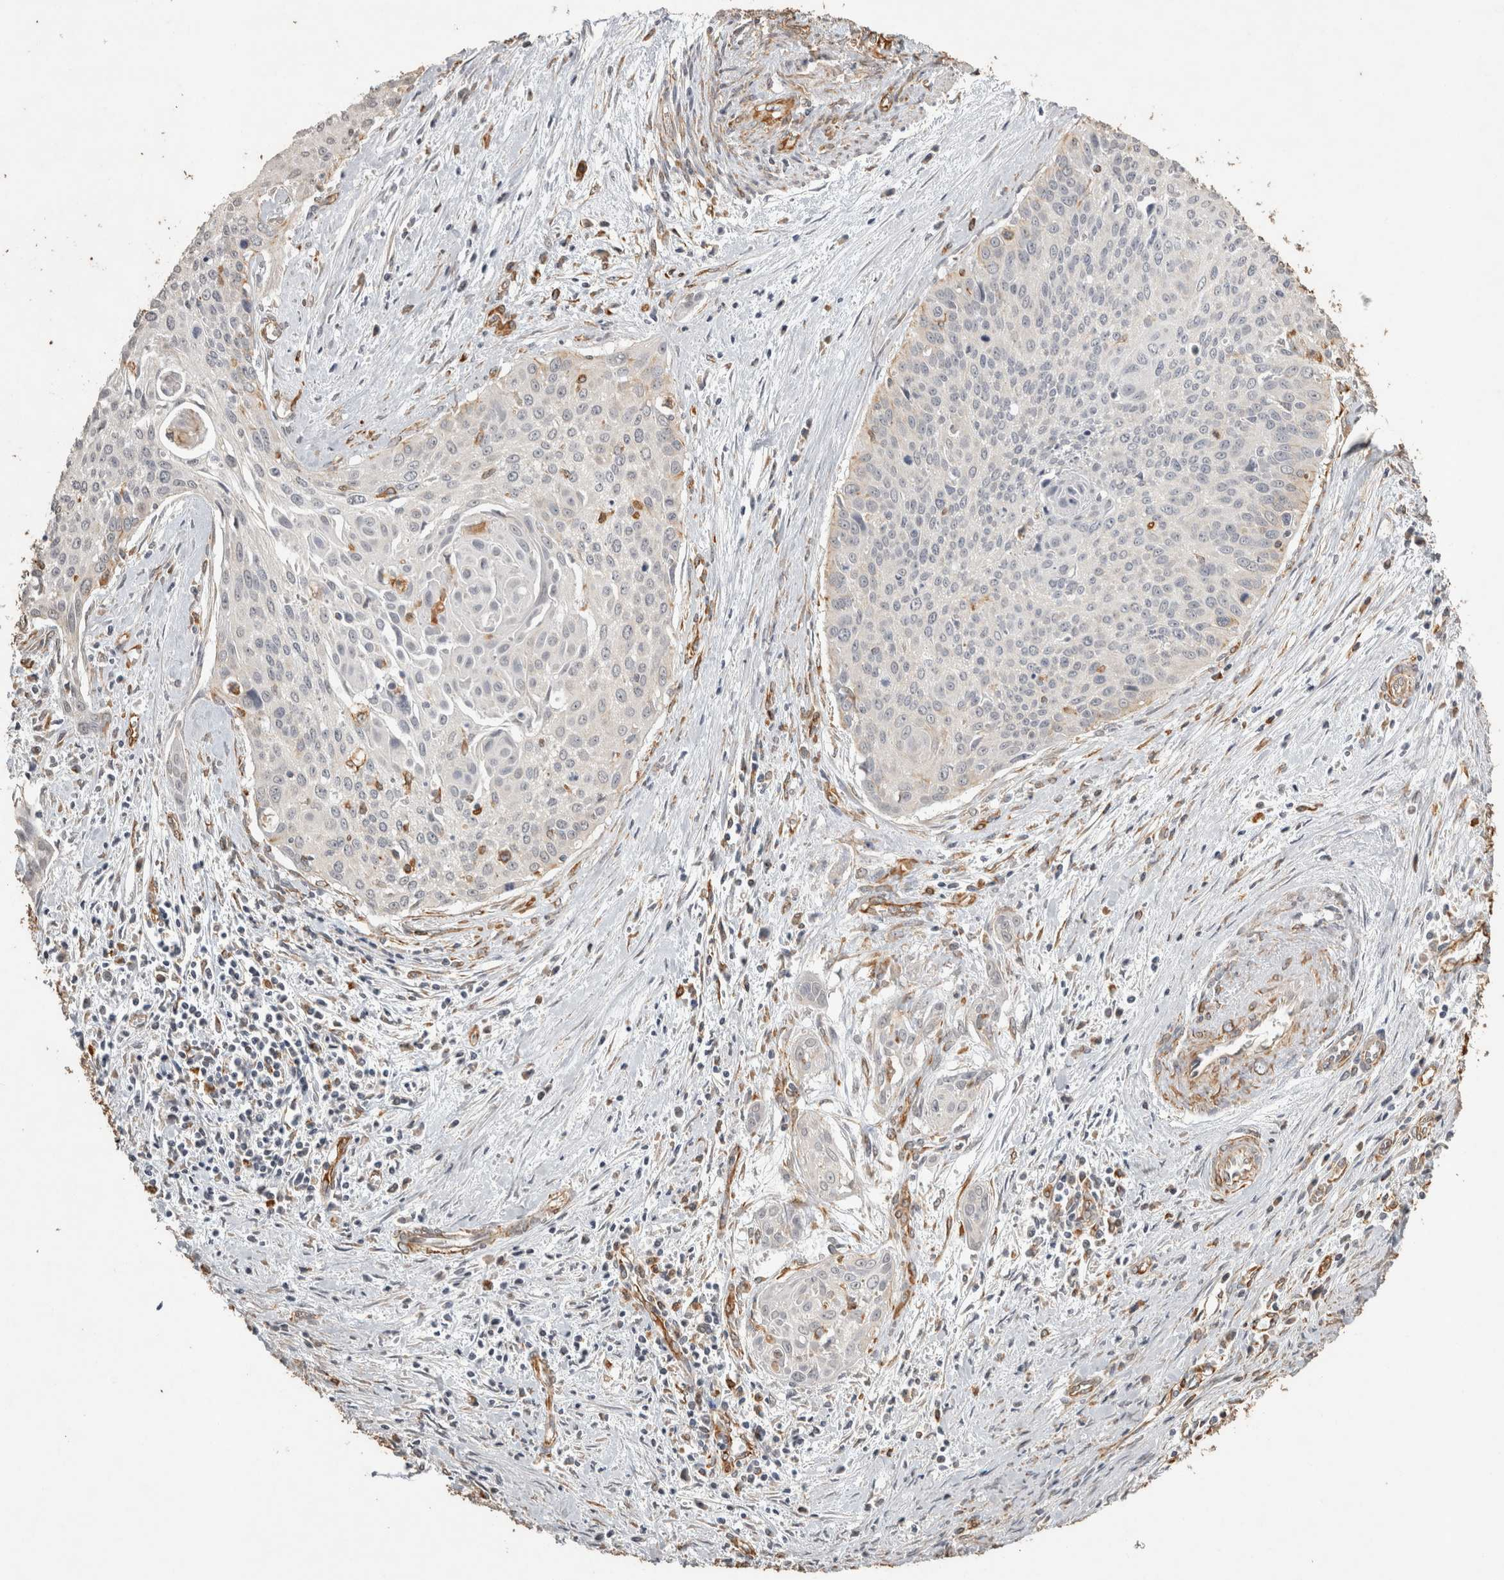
{"staining": {"intensity": "negative", "quantity": "none", "location": "none"}, "tissue": "cervical cancer", "cell_type": "Tumor cells", "image_type": "cancer", "snomed": [{"axis": "morphology", "description": "Squamous cell carcinoma, NOS"}, {"axis": "topography", "description": "Cervix"}], "caption": "Image shows no protein staining in tumor cells of squamous cell carcinoma (cervical) tissue.", "gene": "REPS2", "patient": {"sex": "female", "age": 55}}